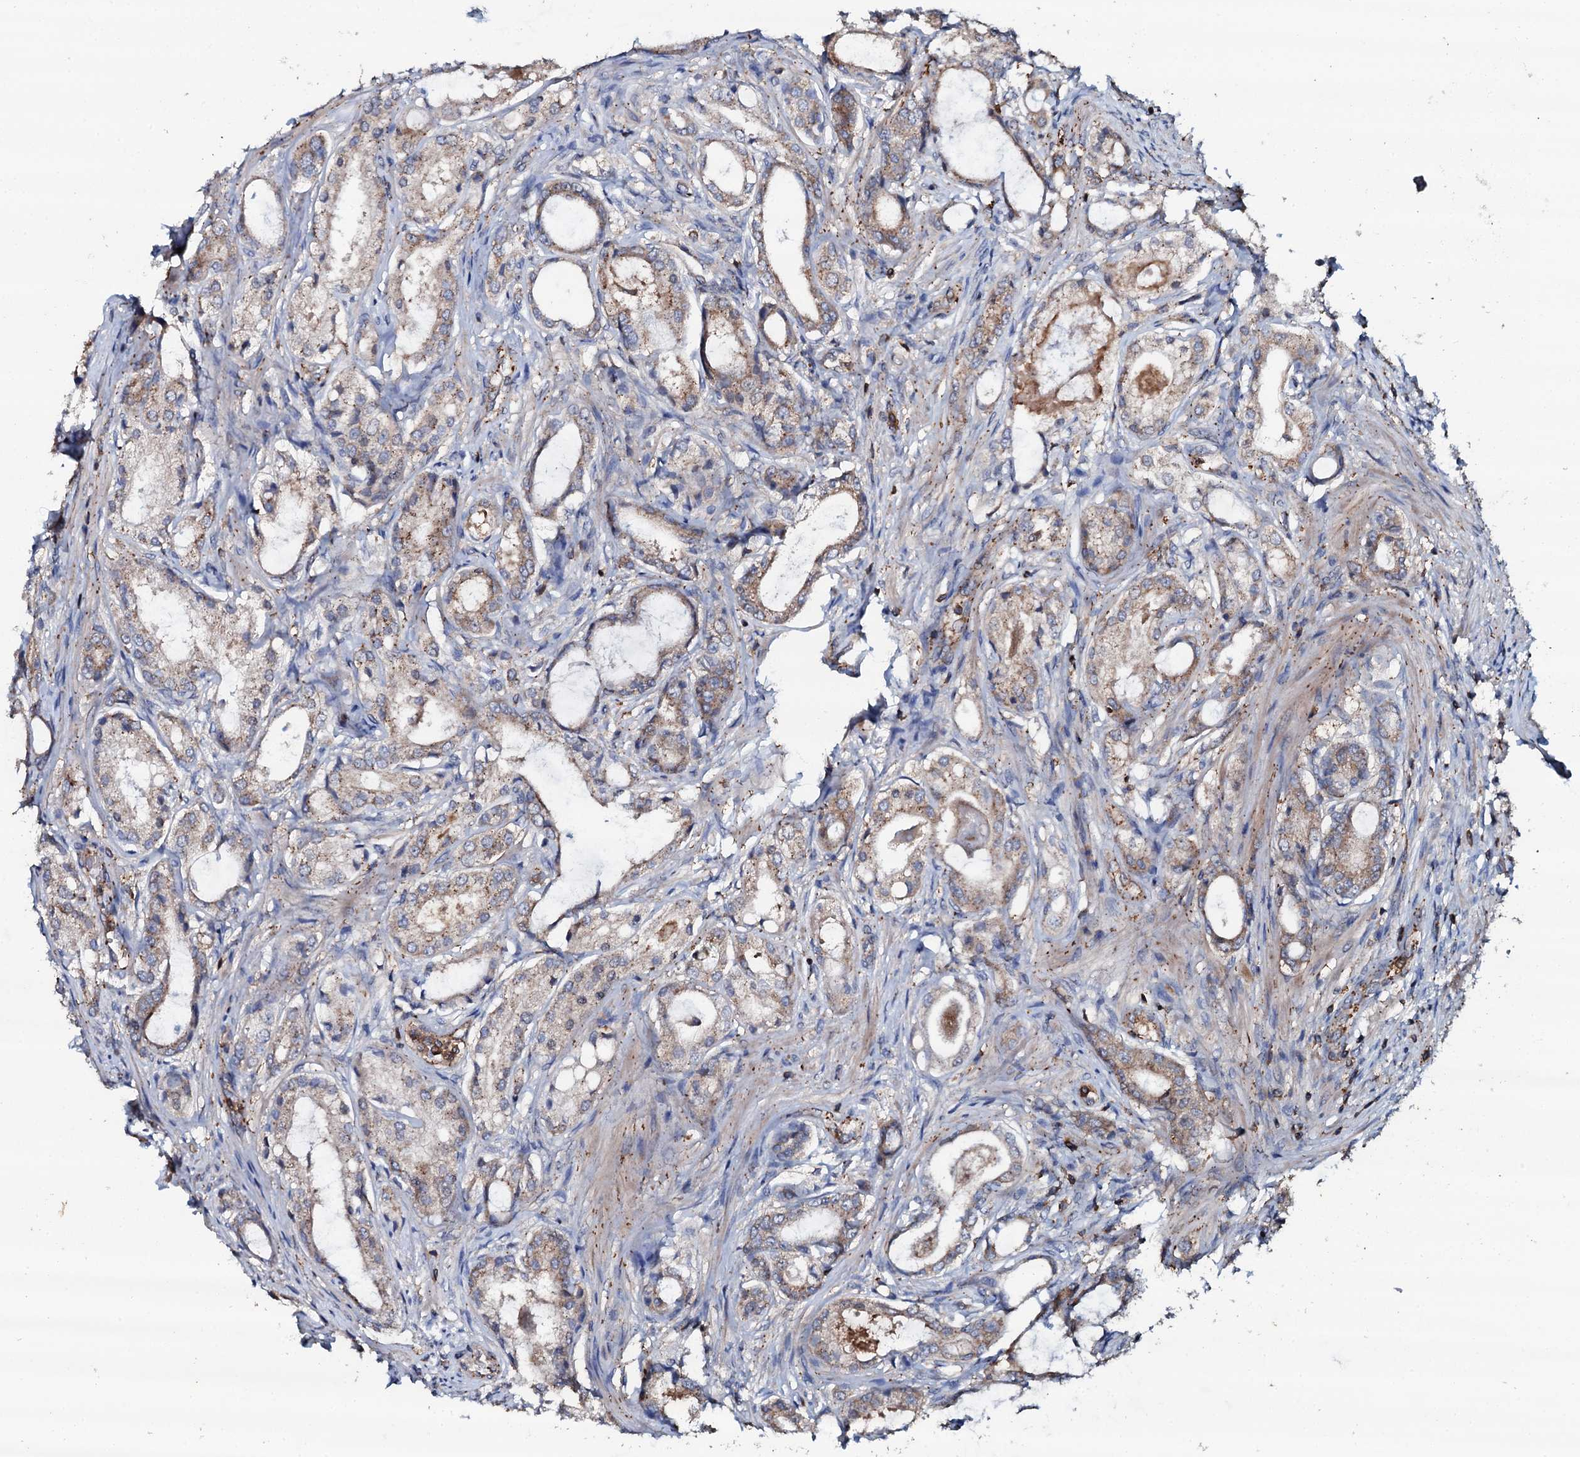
{"staining": {"intensity": "moderate", "quantity": "25%-75%", "location": "cytoplasmic/membranous"}, "tissue": "prostate cancer", "cell_type": "Tumor cells", "image_type": "cancer", "snomed": [{"axis": "morphology", "description": "Adenocarcinoma, Low grade"}, {"axis": "topography", "description": "Prostate"}], "caption": "A photomicrograph of human adenocarcinoma (low-grade) (prostate) stained for a protein exhibits moderate cytoplasmic/membranous brown staining in tumor cells.", "gene": "GRK2", "patient": {"sex": "male", "age": 68}}